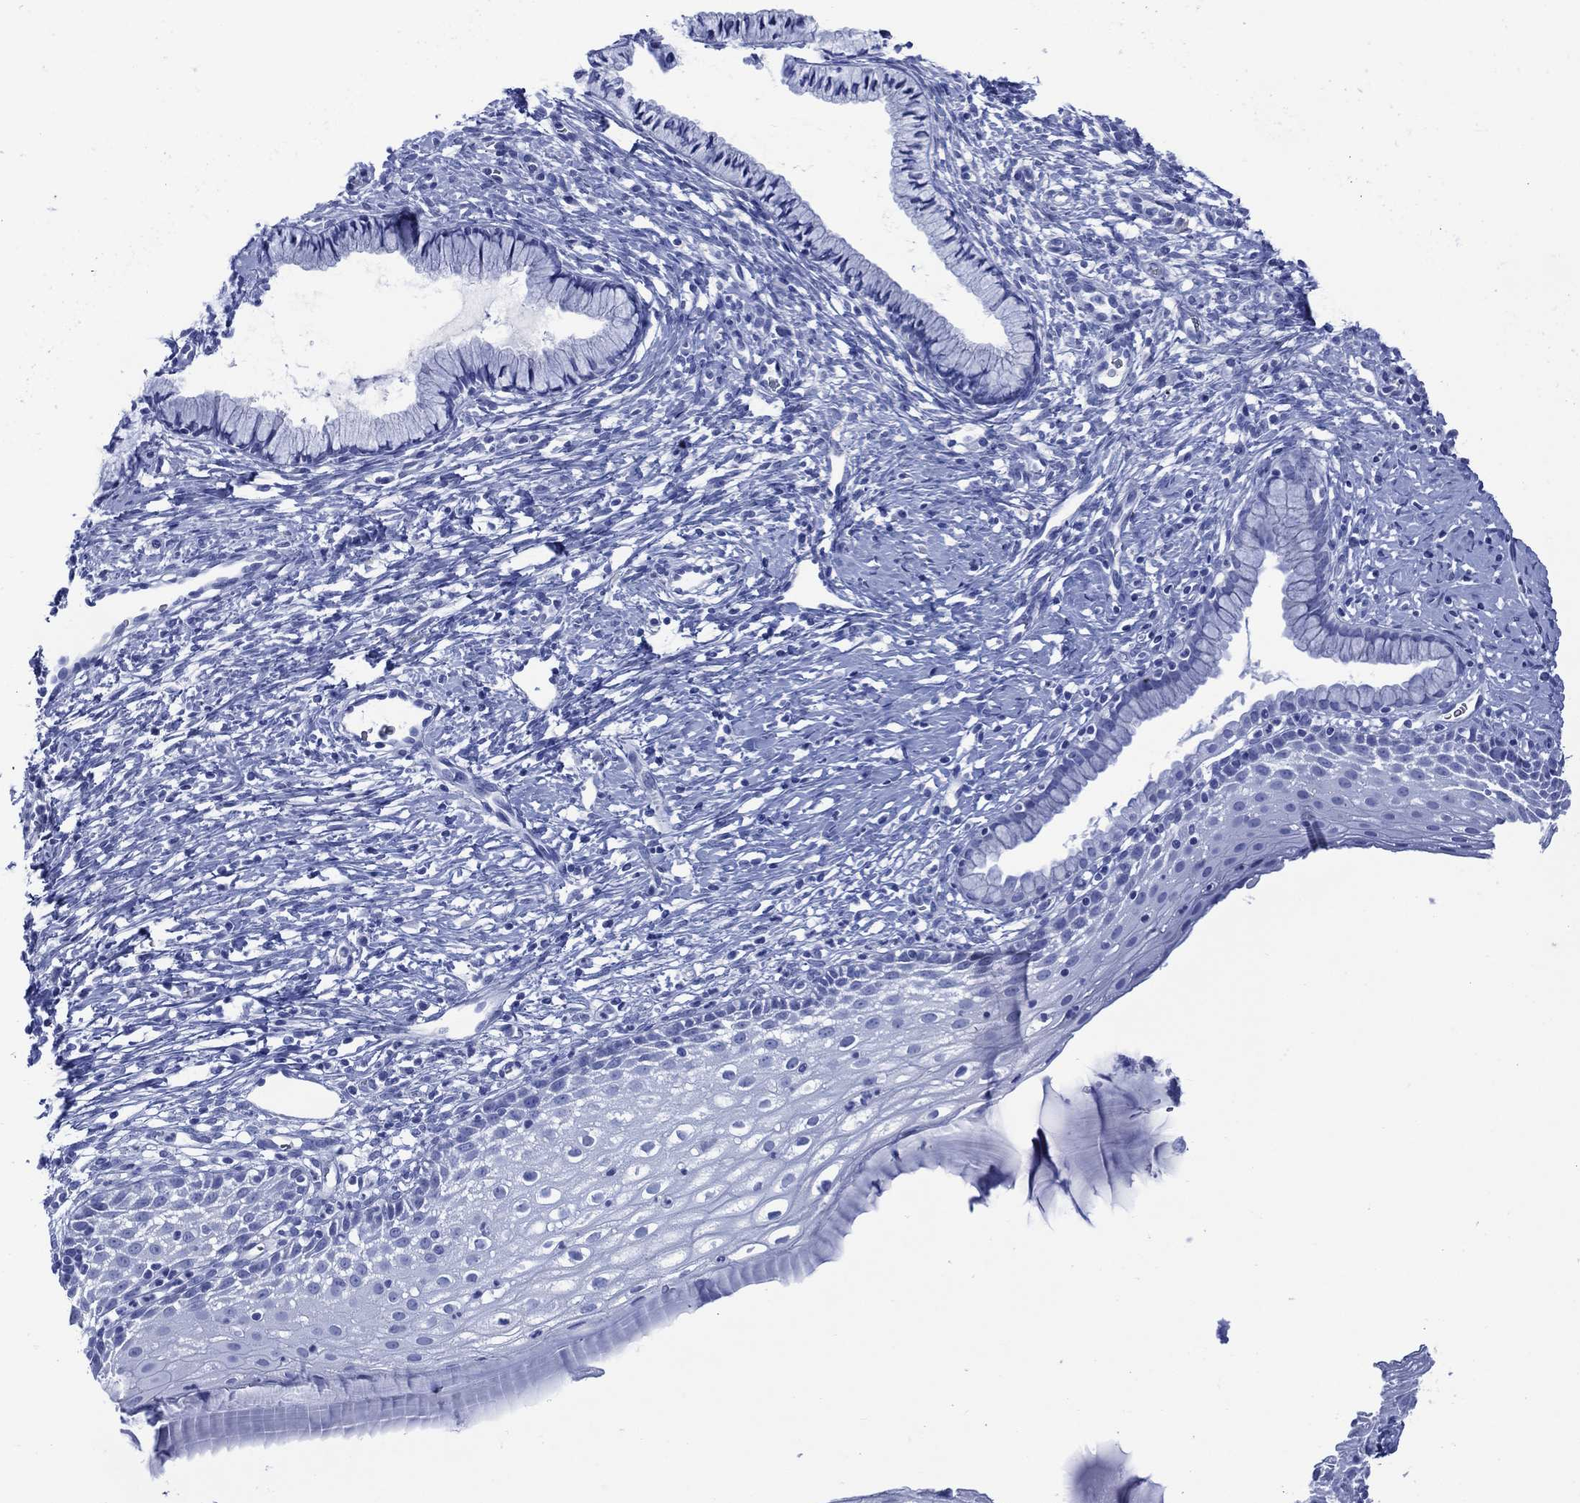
{"staining": {"intensity": "negative", "quantity": "none", "location": "none"}, "tissue": "cervix", "cell_type": "Glandular cells", "image_type": "normal", "snomed": [{"axis": "morphology", "description": "Normal tissue, NOS"}, {"axis": "topography", "description": "Cervix"}], "caption": "Cervix stained for a protein using immunohistochemistry (IHC) reveals no positivity glandular cells.", "gene": "SHCBP1L", "patient": {"sex": "female", "age": 39}}